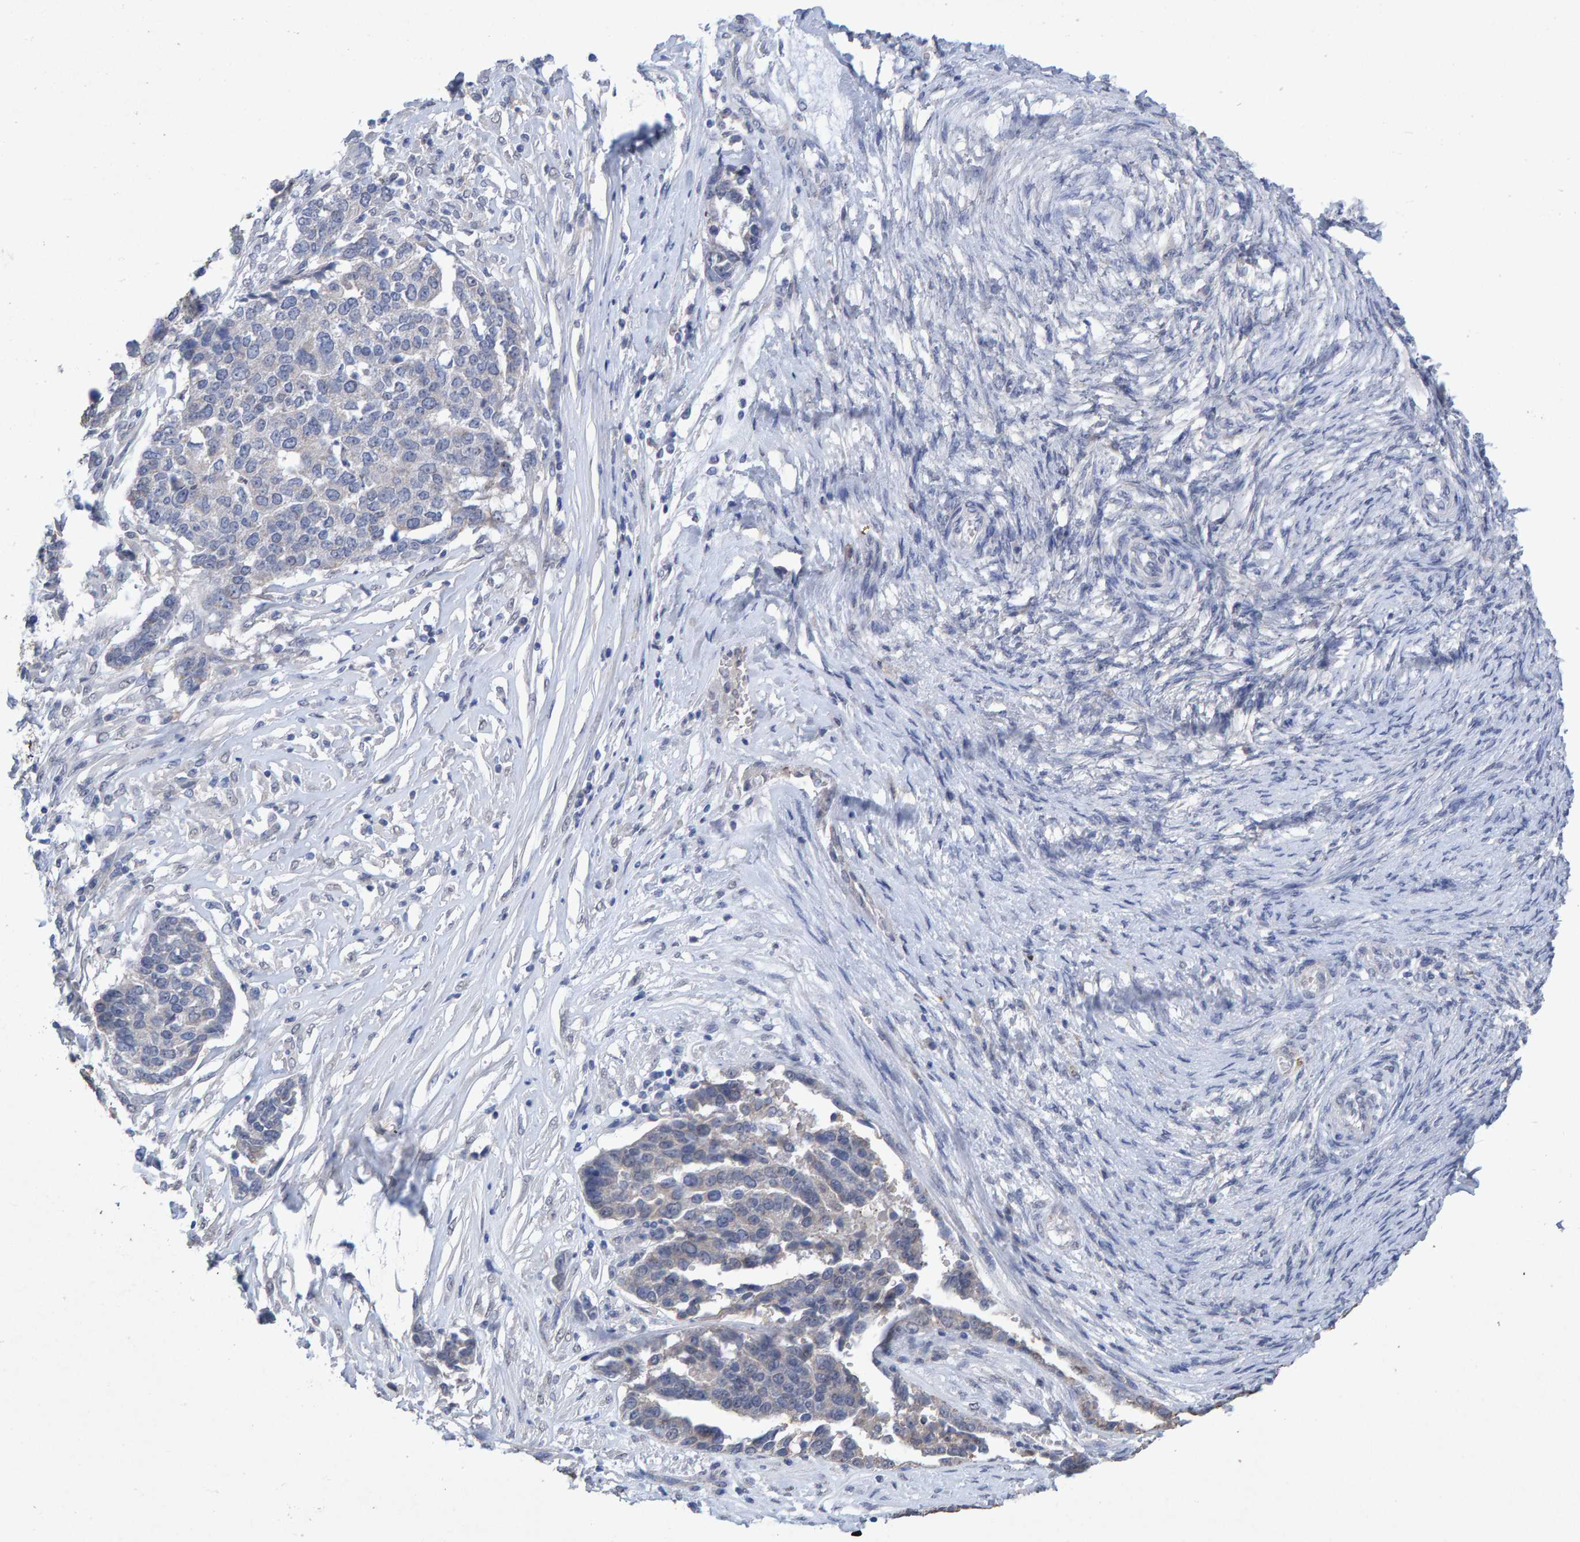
{"staining": {"intensity": "negative", "quantity": "none", "location": "none"}, "tissue": "ovarian cancer", "cell_type": "Tumor cells", "image_type": "cancer", "snomed": [{"axis": "morphology", "description": "Cystadenocarcinoma, serous, NOS"}, {"axis": "topography", "description": "Ovary"}], "caption": "Immunohistochemistry (IHC) histopathology image of human ovarian serous cystadenocarcinoma stained for a protein (brown), which reveals no expression in tumor cells.", "gene": "CTH", "patient": {"sex": "female", "age": 44}}